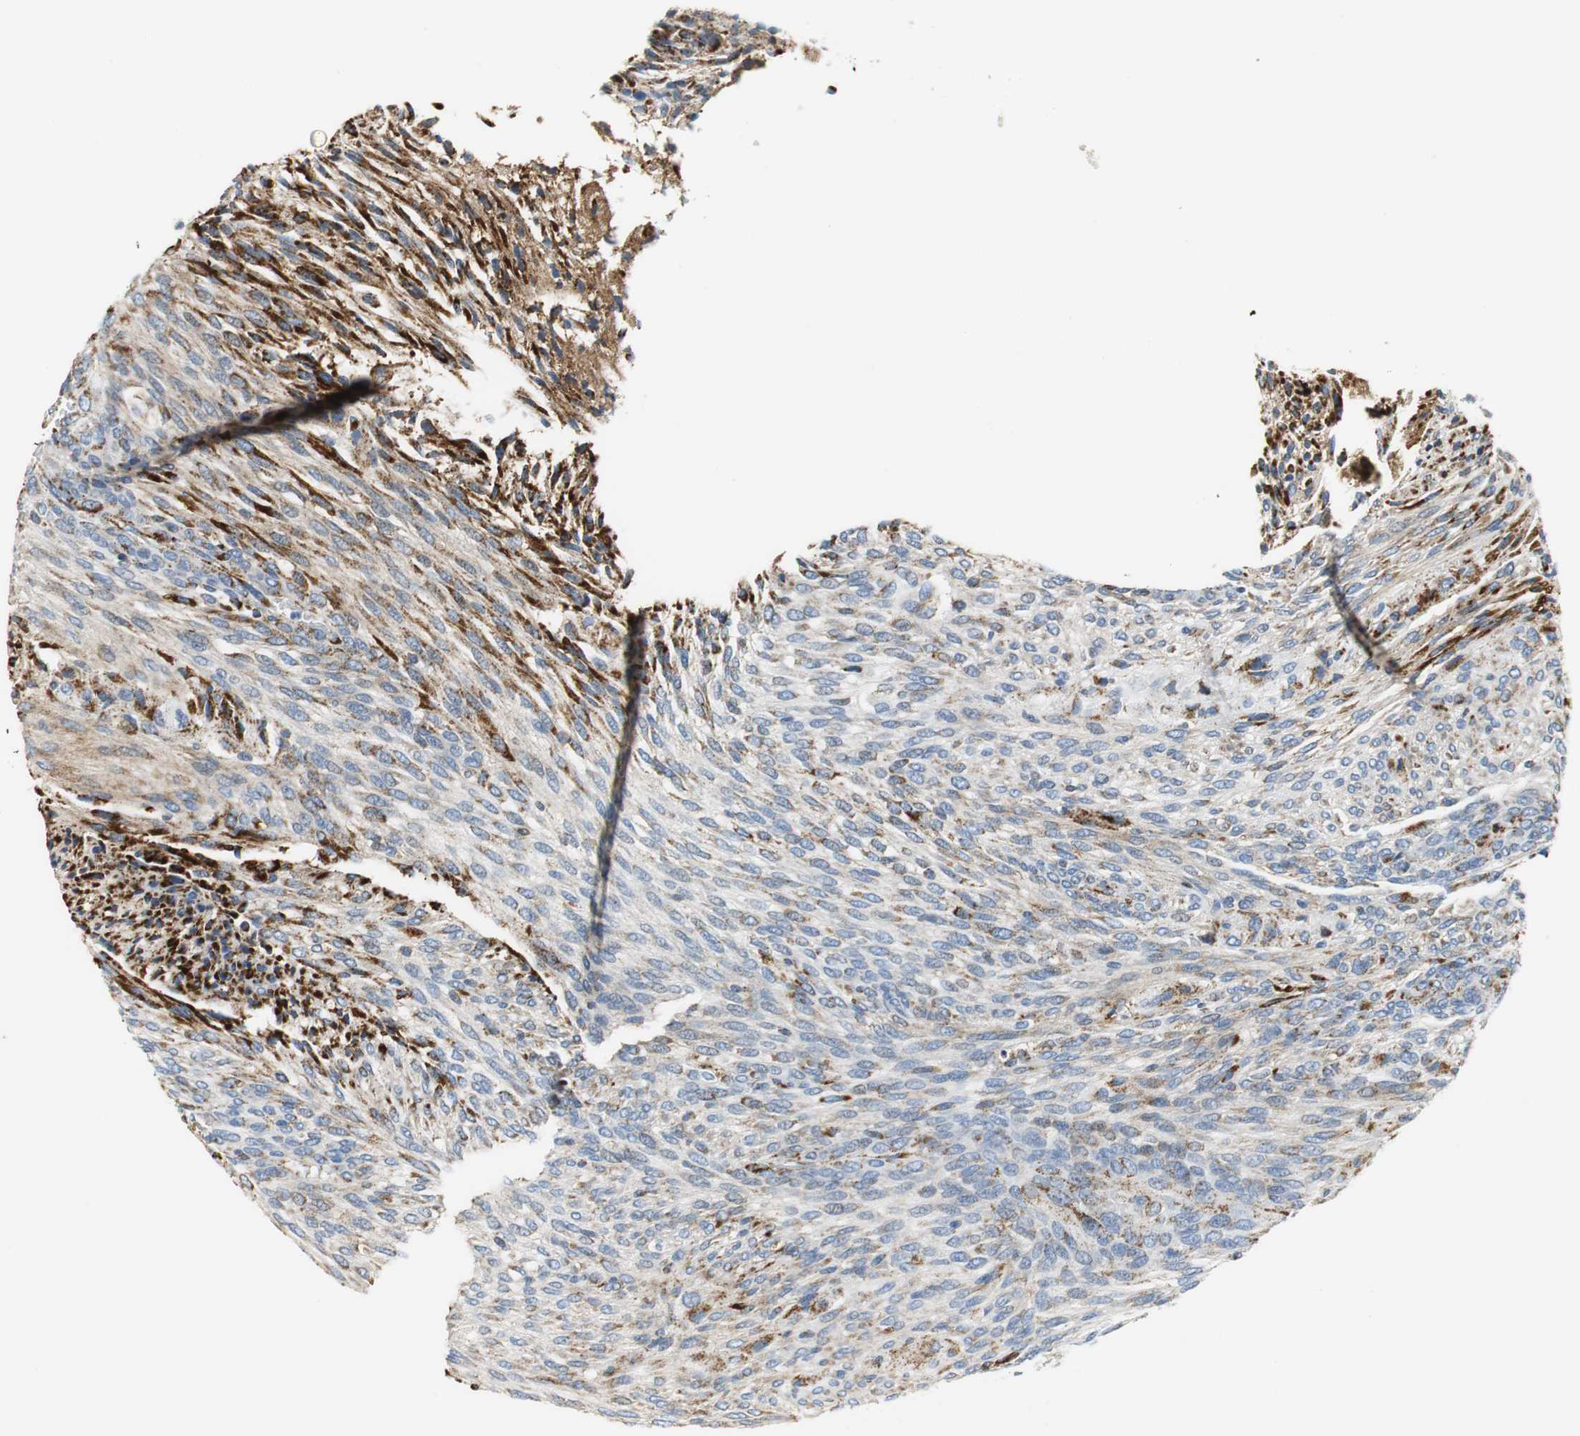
{"staining": {"intensity": "moderate", "quantity": "25%-75%", "location": "cytoplasmic/membranous"}, "tissue": "glioma", "cell_type": "Tumor cells", "image_type": "cancer", "snomed": [{"axis": "morphology", "description": "Glioma, malignant, High grade"}, {"axis": "topography", "description": "Cerebral cortex"}], "caption": "Glioma tissue displays moderate cytoplasmic/membranous positivity in about 25%-75% of tumor cells (DAB (3,3'-diaminobenzidine) = brown stain, brightfield microscopy at high magnification).", "gene": "C1QTNF7", "patient": {"sex": "female", "age": 55}}